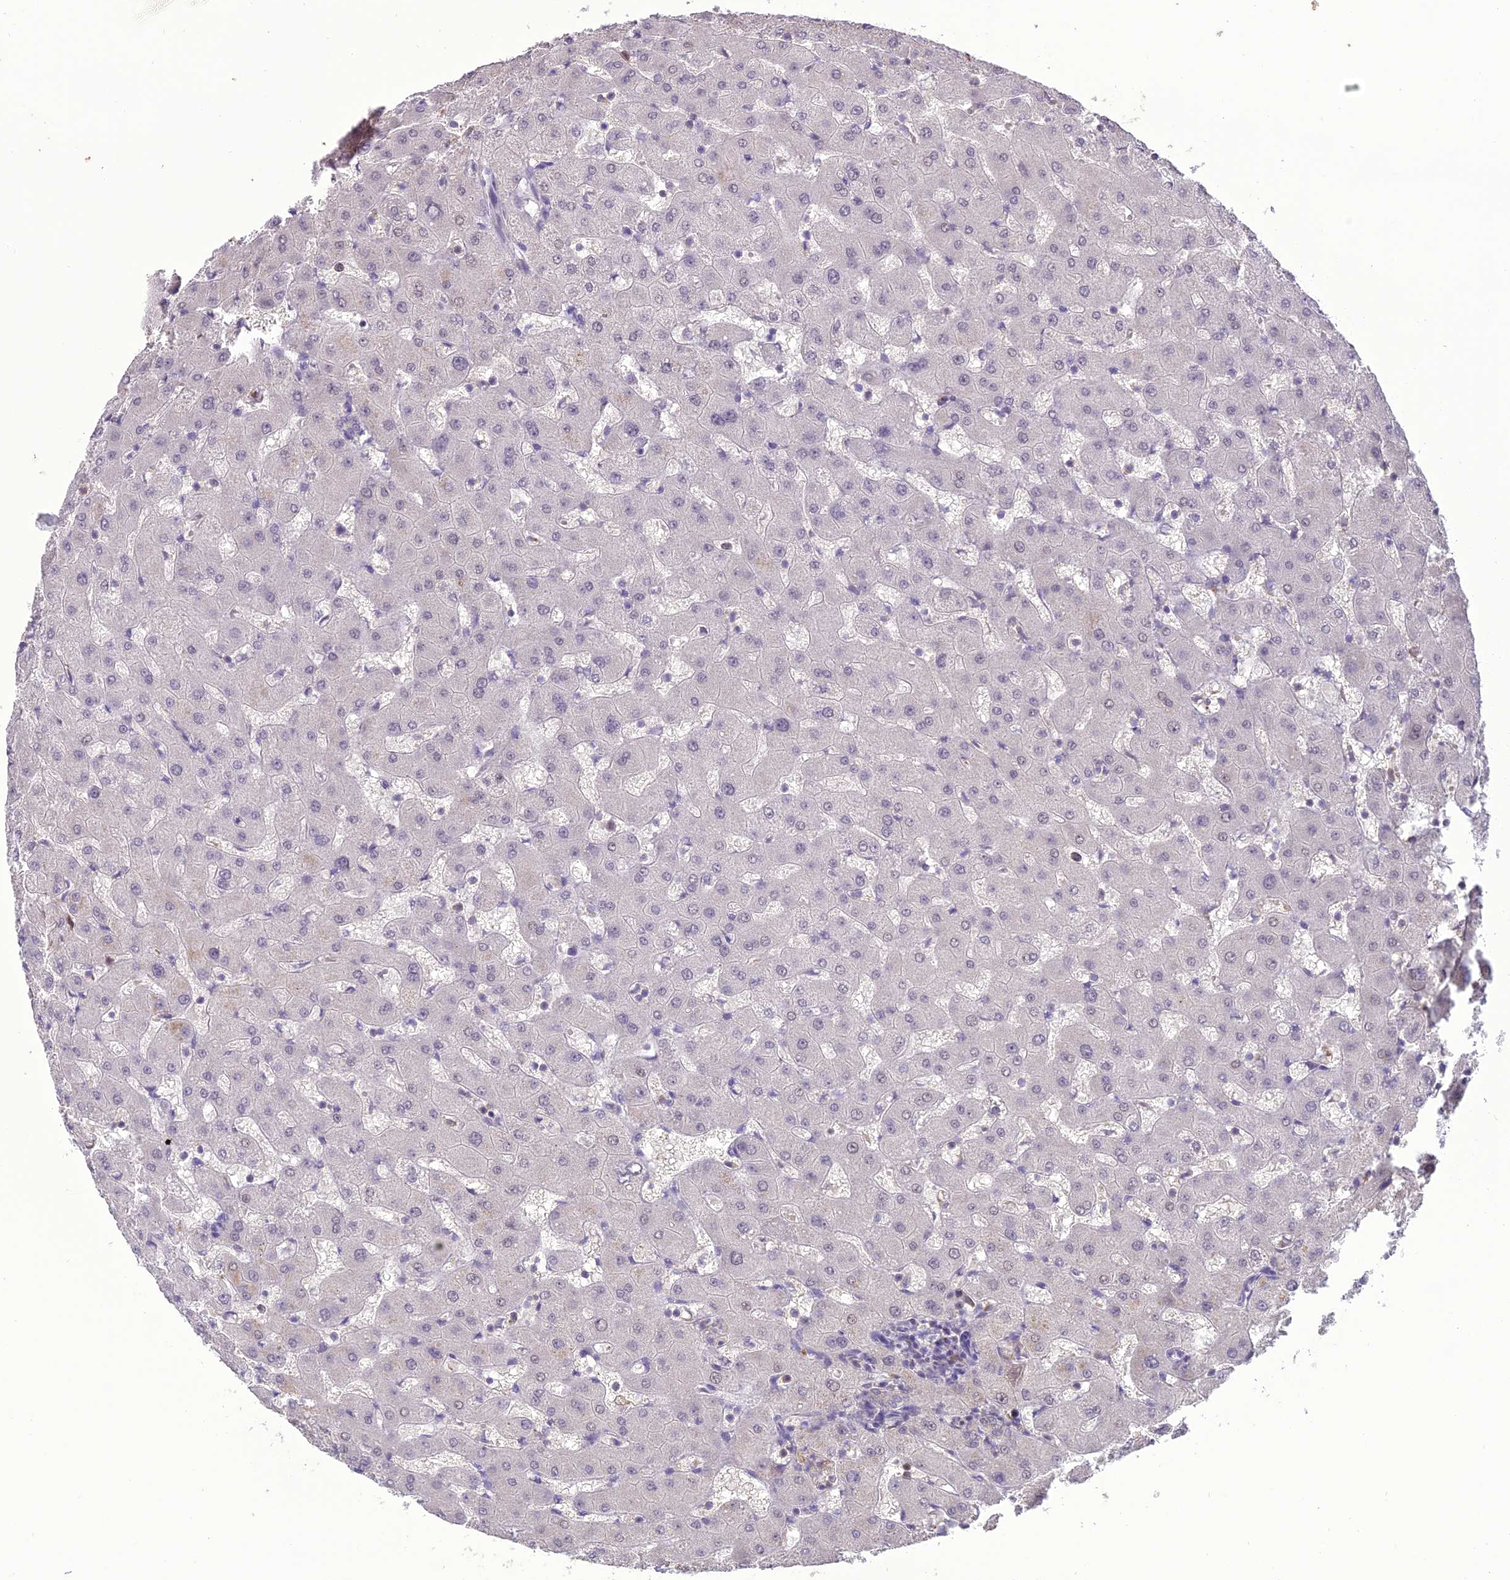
{"staining": {"intensity": "weak", "quantity": "25%-75%", "location": "nuclear"}, "tissue": "liver", "cell_type": "Cholangiocytes", "image_type": "normal", "snomed": [{"axis": "morphology", "description": "Normal tissue, NOS"}, {"axis": "topography", "description": "Liver"}], "caption": "Immunohistochemistry (IHC) staining of unremarkable liver, which exhibits low levels of weak nuclear positivity in about 25%-75% of cholangiocytes indicating weak nuclear protein staining. The staining was performed using DAB (brown) for protein detection and nuclei were counterstained in hematoxylin (blue).", "gene": "TIGD7", "patient": {"sex": "female", "age": 63}}